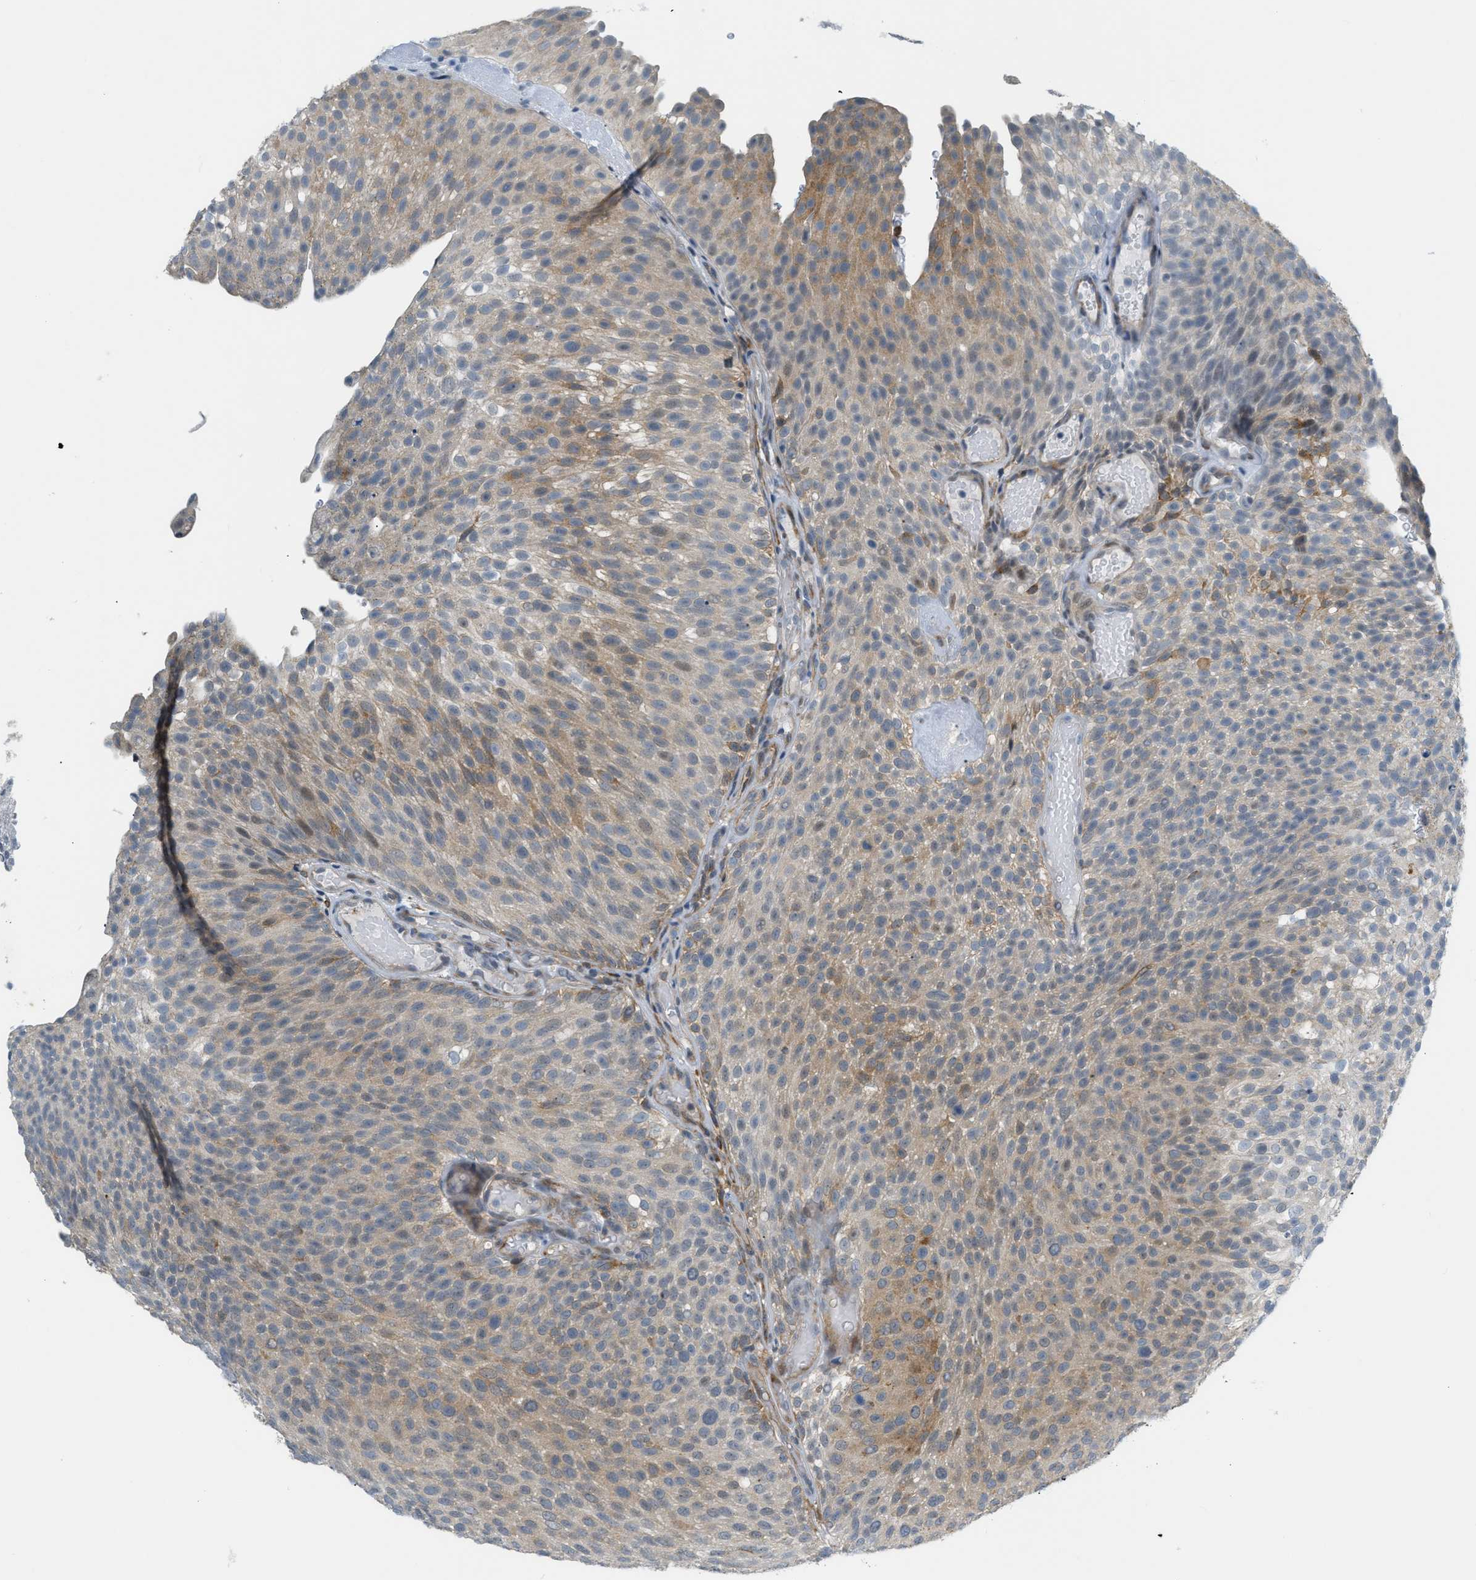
{"staining": {"intensity": "moderate", "quantity": ">75%", "location": "cytoplasmic/membranous"}, "tissue": "urothelial cancer", "cell_type": "Tumor cells", "image_type": "cancer", "snomed": [{"axis": "morphology", "description": "Urothelial carcinoma, Low grade"}, {"axis": "topography", "description": "Urinary bladder"}], "caption": "A high-resolution image shows immunohistochemistry staining of low-grade urothelial carcinoma, which displays moderate cytoplasmic/membranous positivity in approximately >75% of tumor cells. The staining was performed using DAB (3,3'-diaminobenzidine), with brown indicating positive protein expression. Nuclei are stained blue with hematoxylin.", "gene": "ZNF408", "patient": {"sex": "male", "age": 78}}